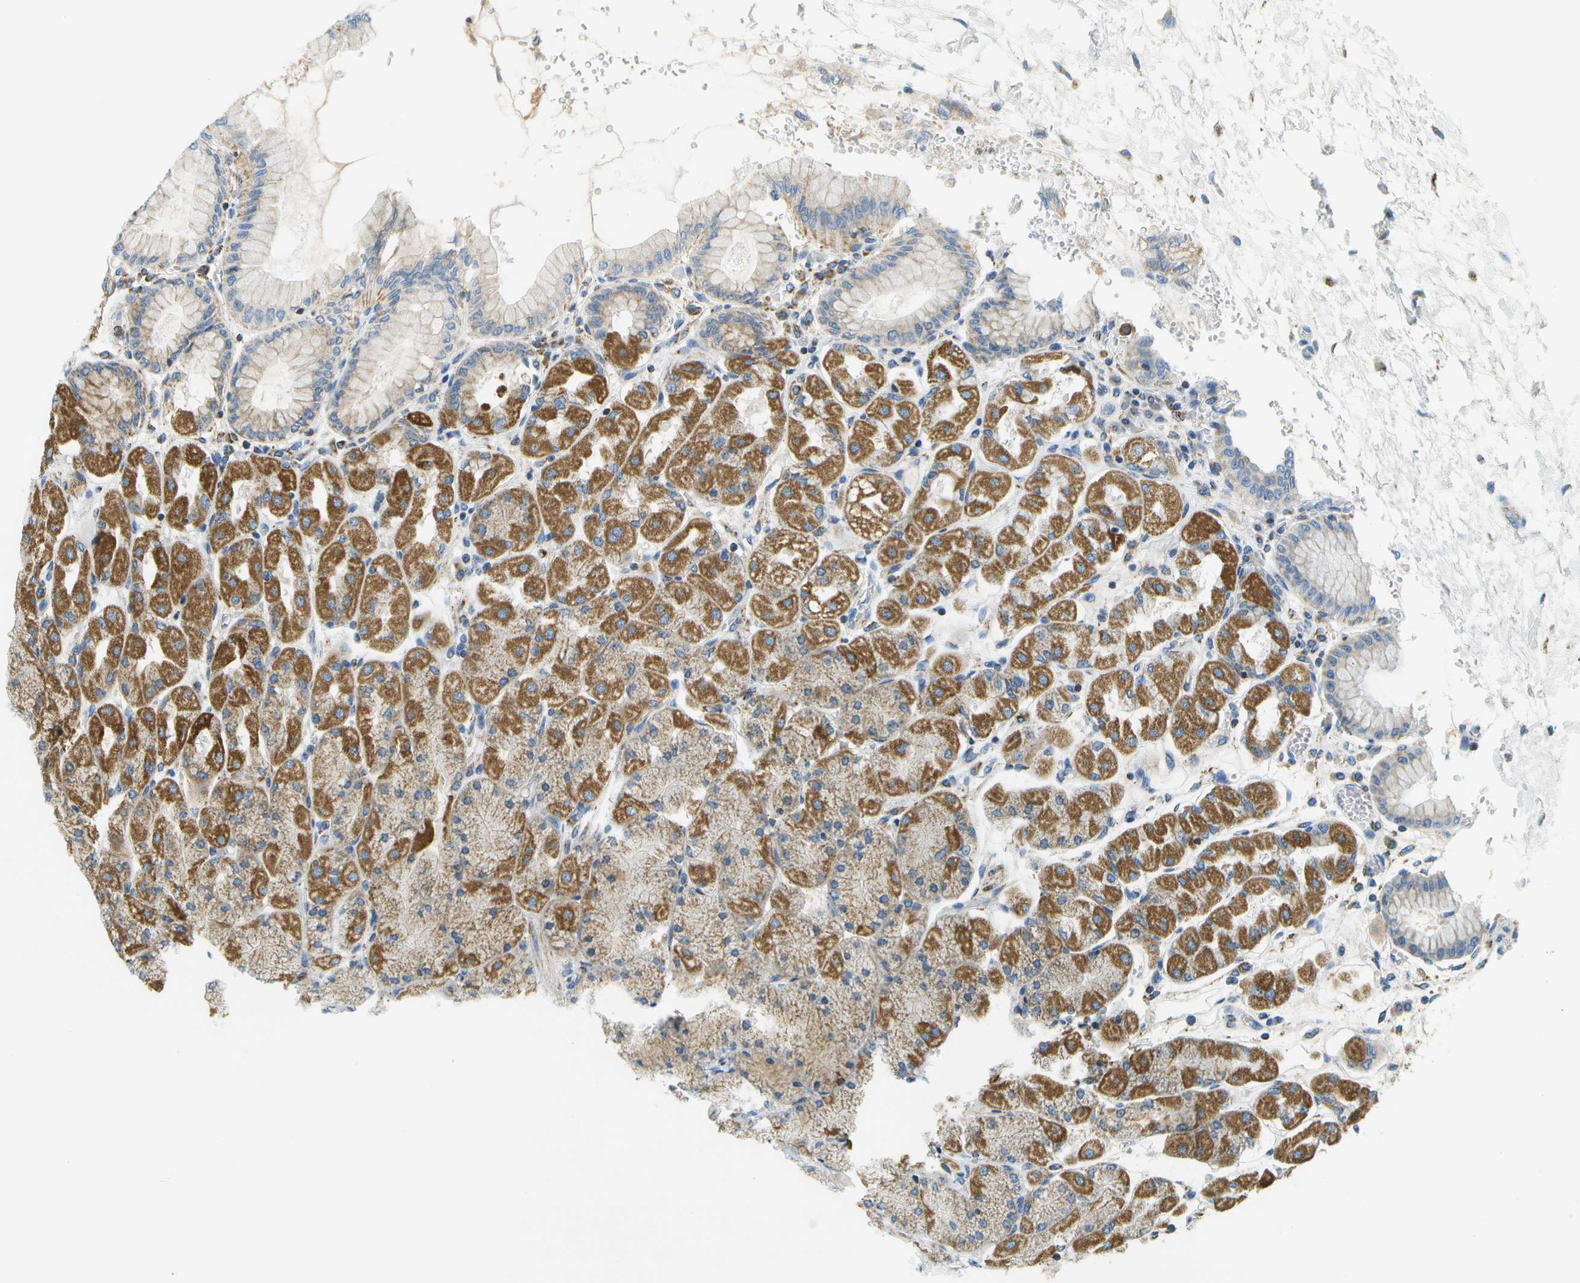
{"staining": {"intensity": "moderate", "quantity": "25%-75%", "location": "cytoplasmic/membranous"}, "tissue": "stomach", "cell_type": "Glandular cells", "image_type": "normal", "snomed": [{"axis": "morphology", "description": "Normal tissue, NOS"}, {"axis": "topography", "description": "Stomach, upper"}], "caption": "Immunohistochemical staining of benign human stomach displays moderate cytoplasmic/membranous protein positivity in approximately 25%-75% of glandular cells. (IHC, brightfield microscopy, high magnification).", "gene": "HLCS", "patient": {"sex": "female", "age": 56}}